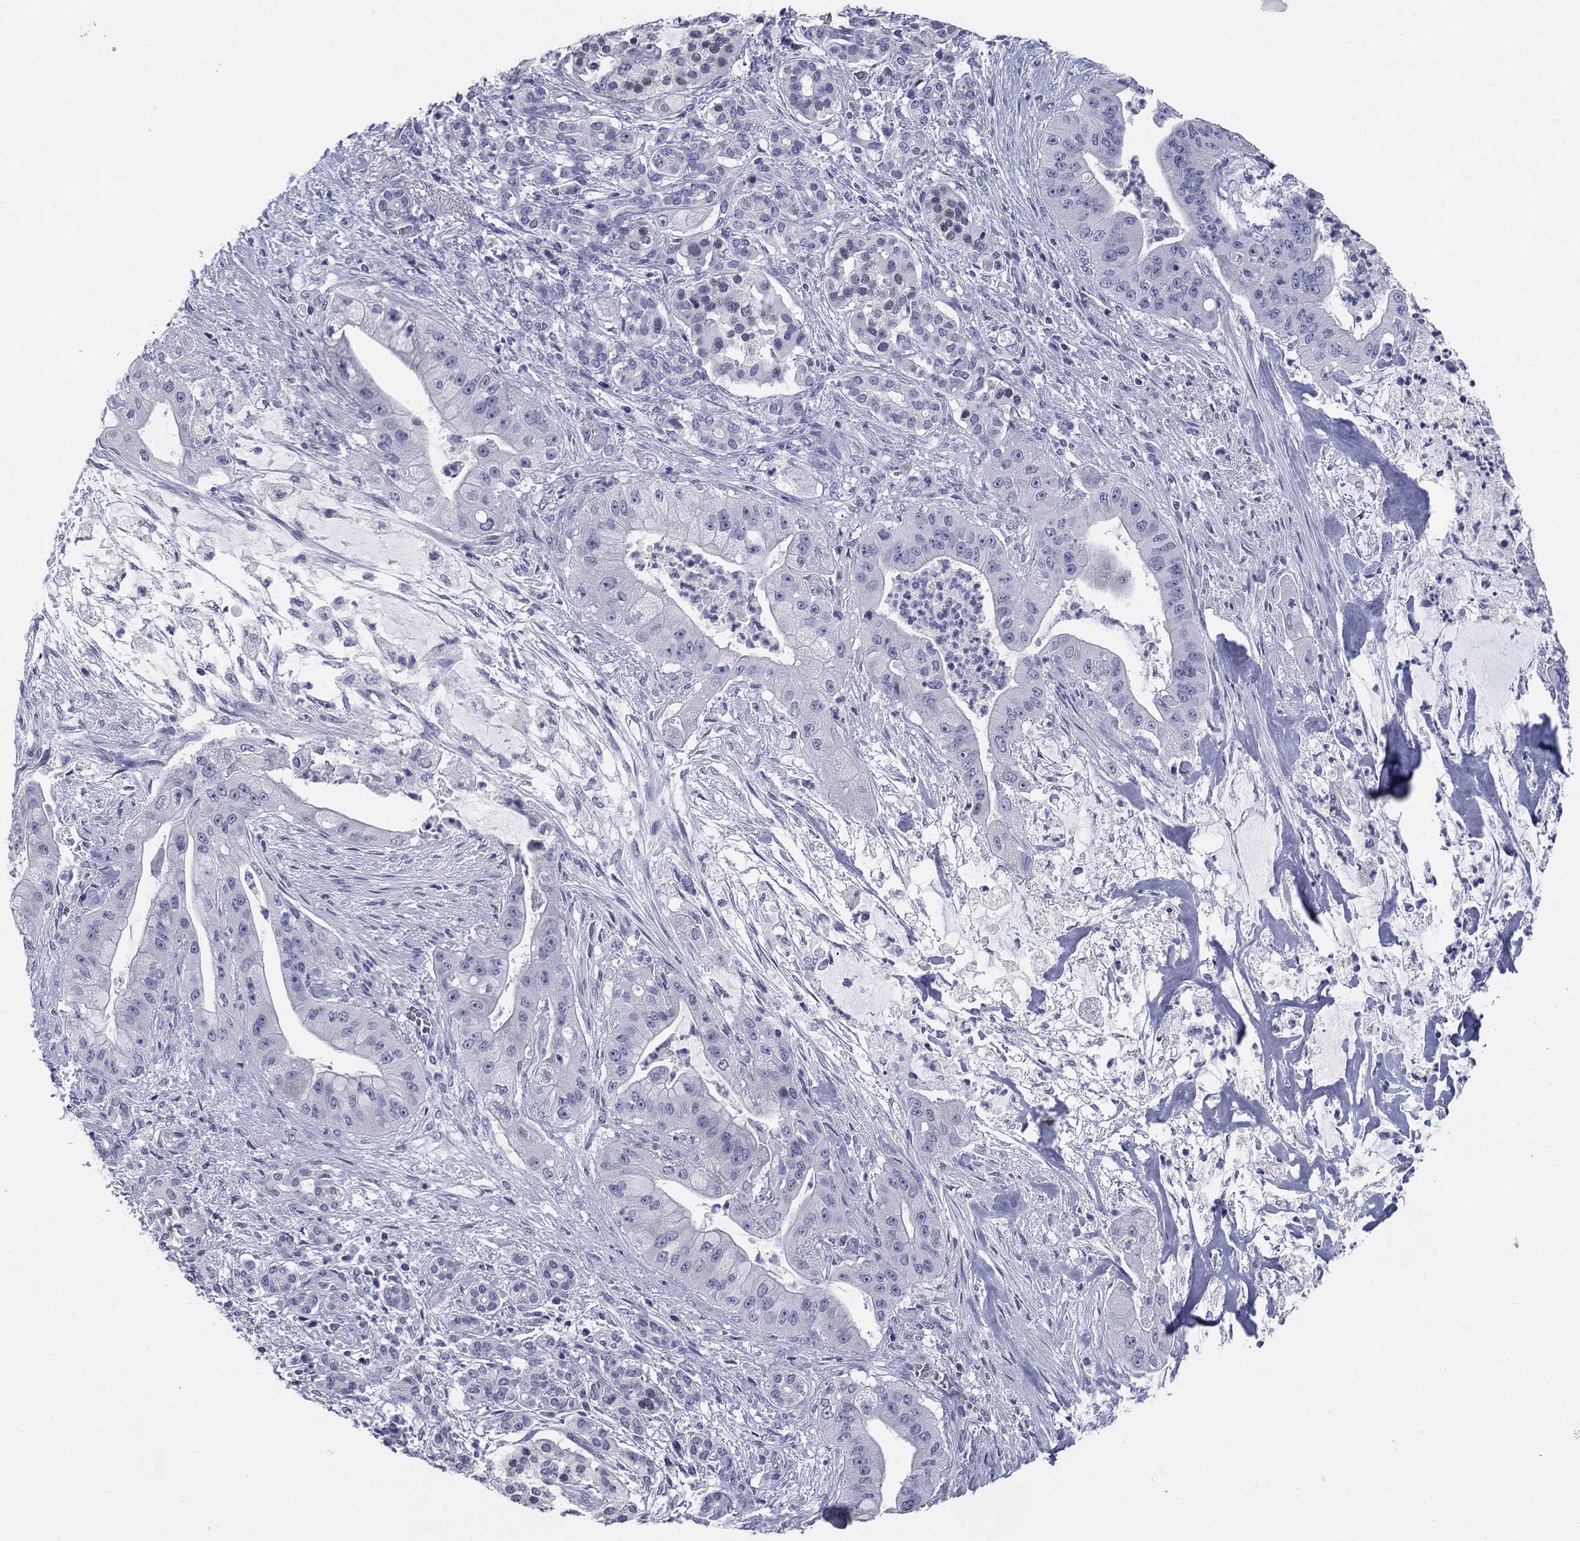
{"staining": {"intensity": "negative", "quantity": "none", "location": "none"}, "tissue": "pancreatic cancer", "cell_type": "Tumor cells", "image_type": "cancer", "snomed": [{"axis": "morphology", "description": "Normal tissue, NOS"}, {"axis": "morphology", "description": "Inflammation, NOS"}, {"axis": "morphology", "description": "Adenocarcinoma, NOS"}, {"axis": "topography", "description": "Pancreas"}], "caption": "A high-resolution micrograph shows immunohistochemistry (IHC) staining of adenocarcinoma (pancreatic), which exhibits no significant staining in tumor cells.", "gene": "ELAVL4", "patient": {"sex": "male", "age": 57}}